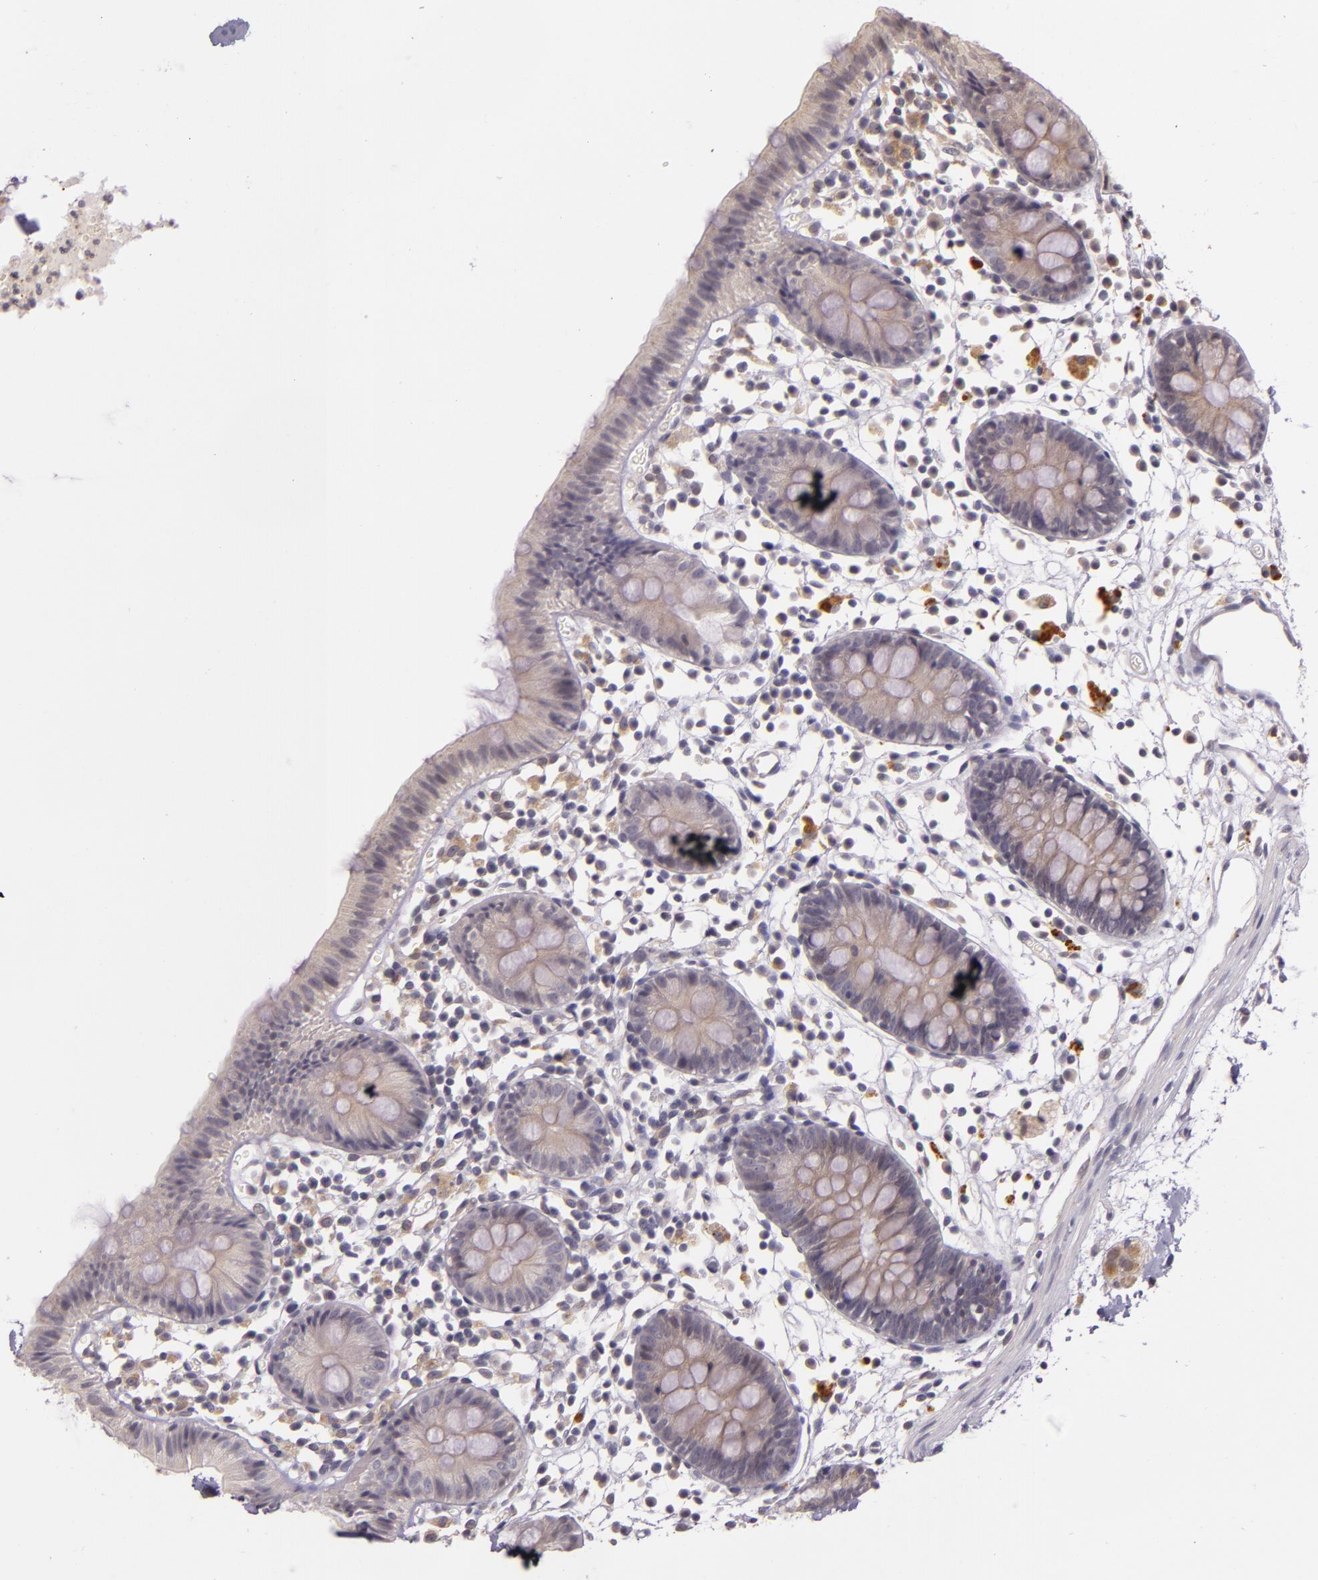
{"staining": {"intensity": "negative", "quantity": "none", "location": "none"}, "tissue": "colon", "cell_type": "Endothelial cells", "image_type": "normal", "snomed": [{"axis": "morphology", "description": "Normal tissue, NOS"}, {"axis": "topography", "description": "Colon"}], "caption": "Human colon stained for a protein using immunohistochemistry displays no expression in endothelial cells.", "gene": "ARMH4", "patient": {"sex": "male", "age": 14}}